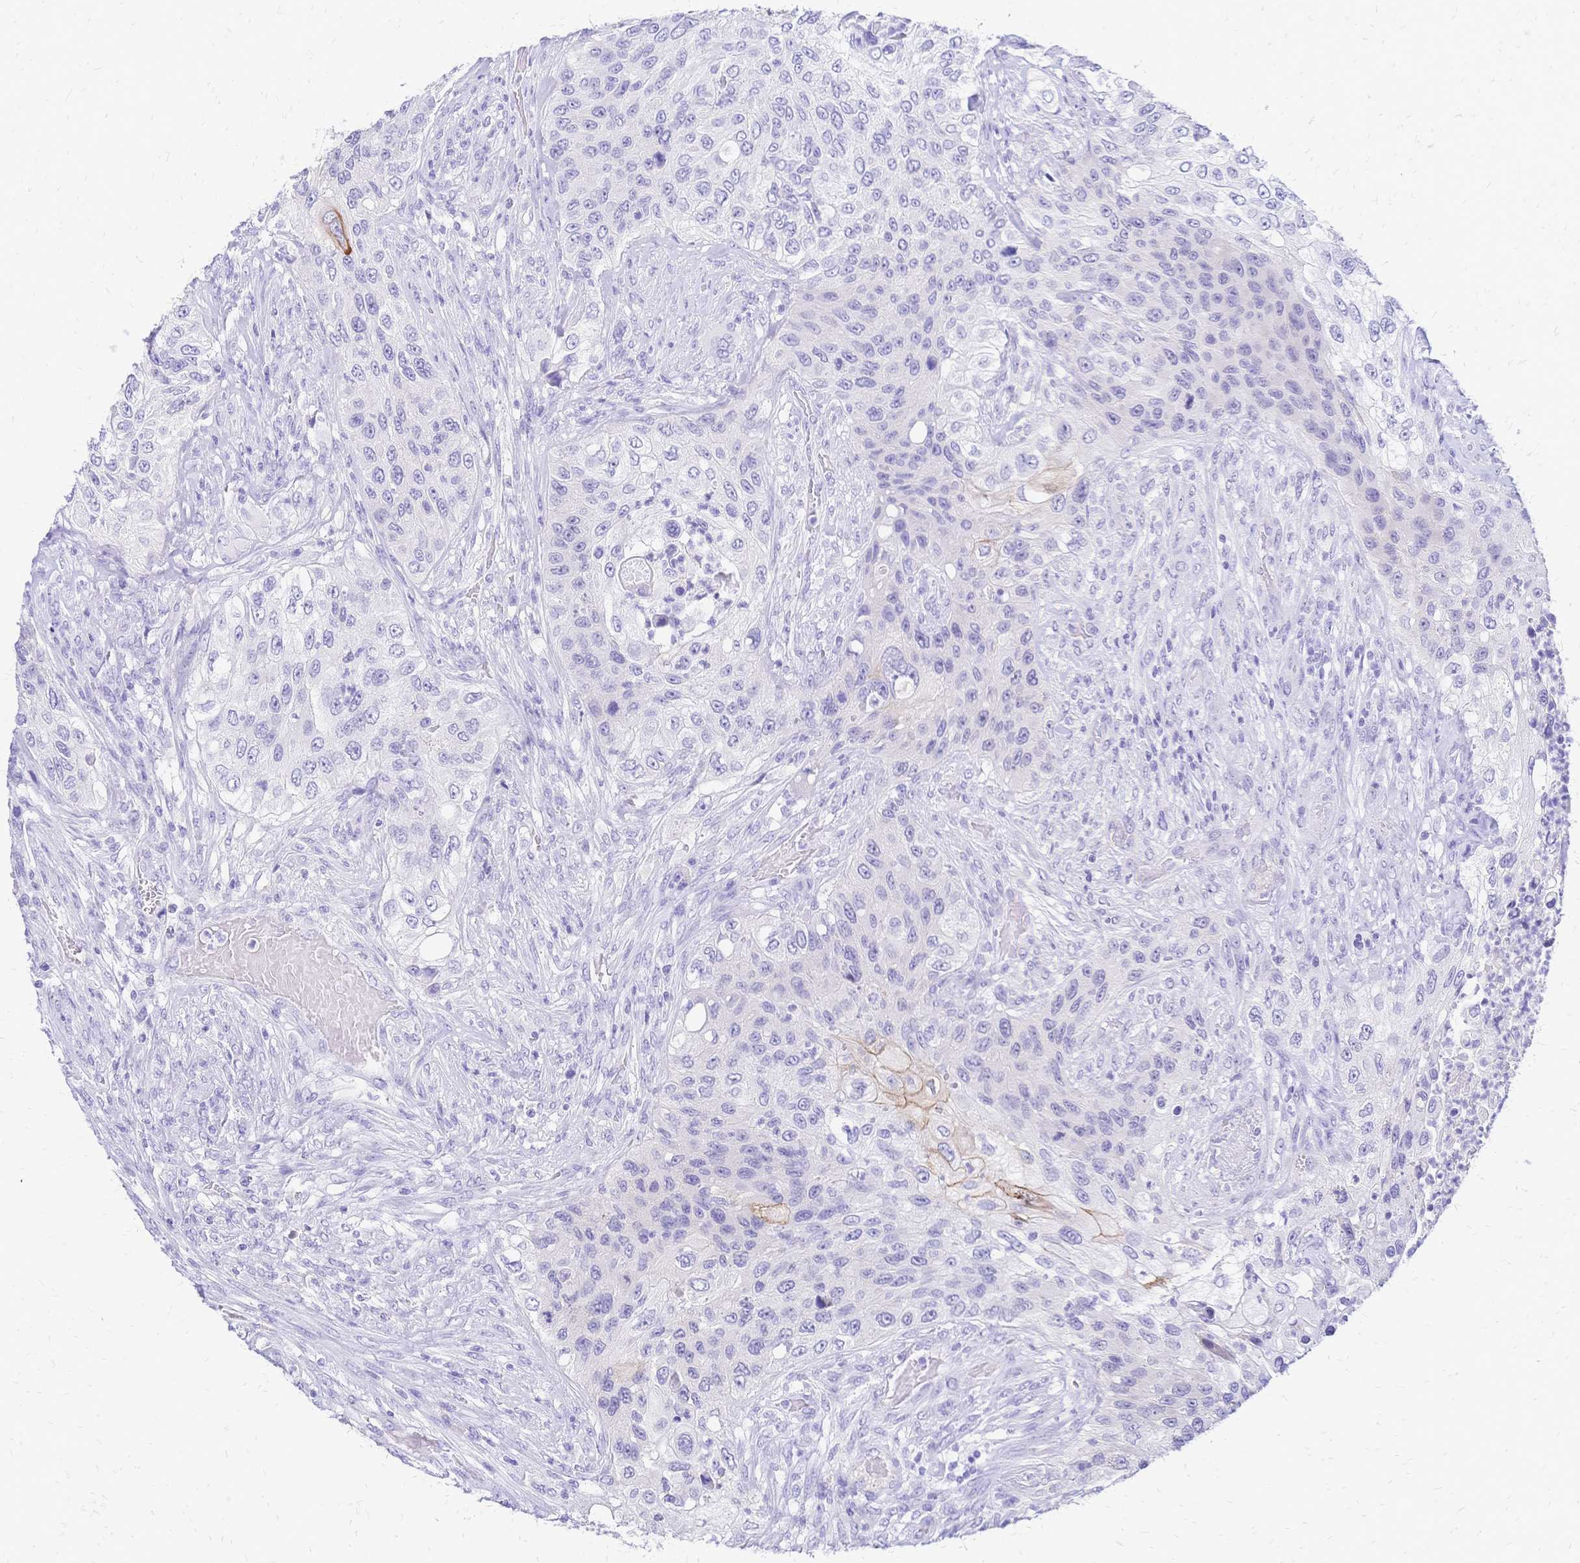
{"staining": {"intensity": "weak", "quantity": "<25%", "location": "cytoplasmic/membranous"}, "tissue": "urothelial cancer", "cell_type": "Tumor cells", "image_type": "cancer", "snomed": [{"axis": "morphology", "description": "Urothelial carcinoma, High grade"}, {"axis": "topography", "description": "Urinary bladder"}], "caption": "Photomicrograph shows no protein positivity in tumor cells of urothelial cancer tissue.", "gene": "FA2H", "patient": {"sex": "female", "age": 60}}